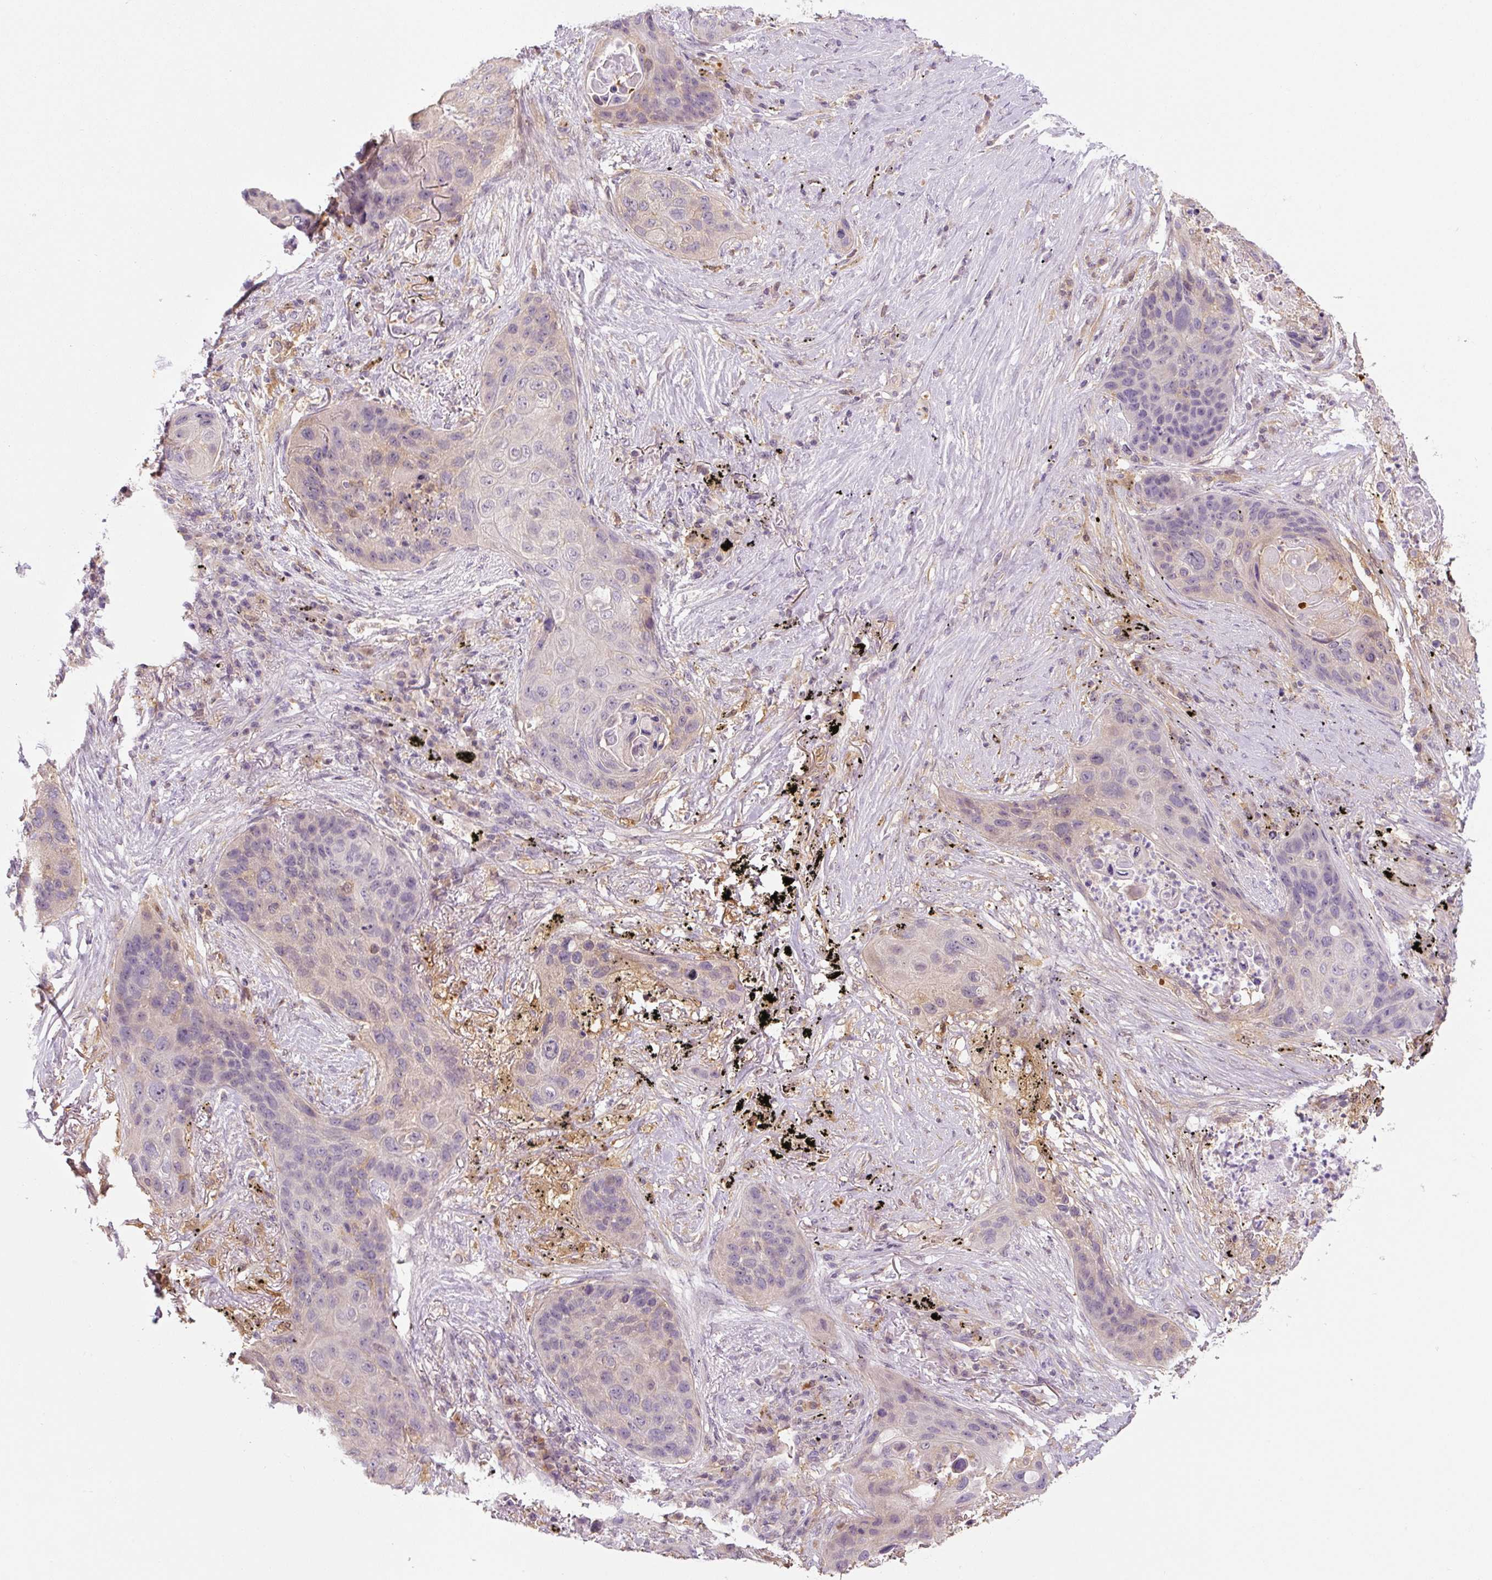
{"staining": {"intensity": "negative", "quantity": "none", "location": "none"}, "tissue": "lung cancer", "cell_type": "Tumor cells", "image_type": "cancer", "snomed": [{"axis": "morphology", "description": "Squamous cell carcinoma, NOS"}, {"axis": "topography", "description": "Lung"}], "caption": "This is a micrograph of IHC staining of squamous cell carcinoma (lung), which shows no expression in tumor cells.", "gene": "SPSB2", "patient": {"sex": "female", "age": 63}}